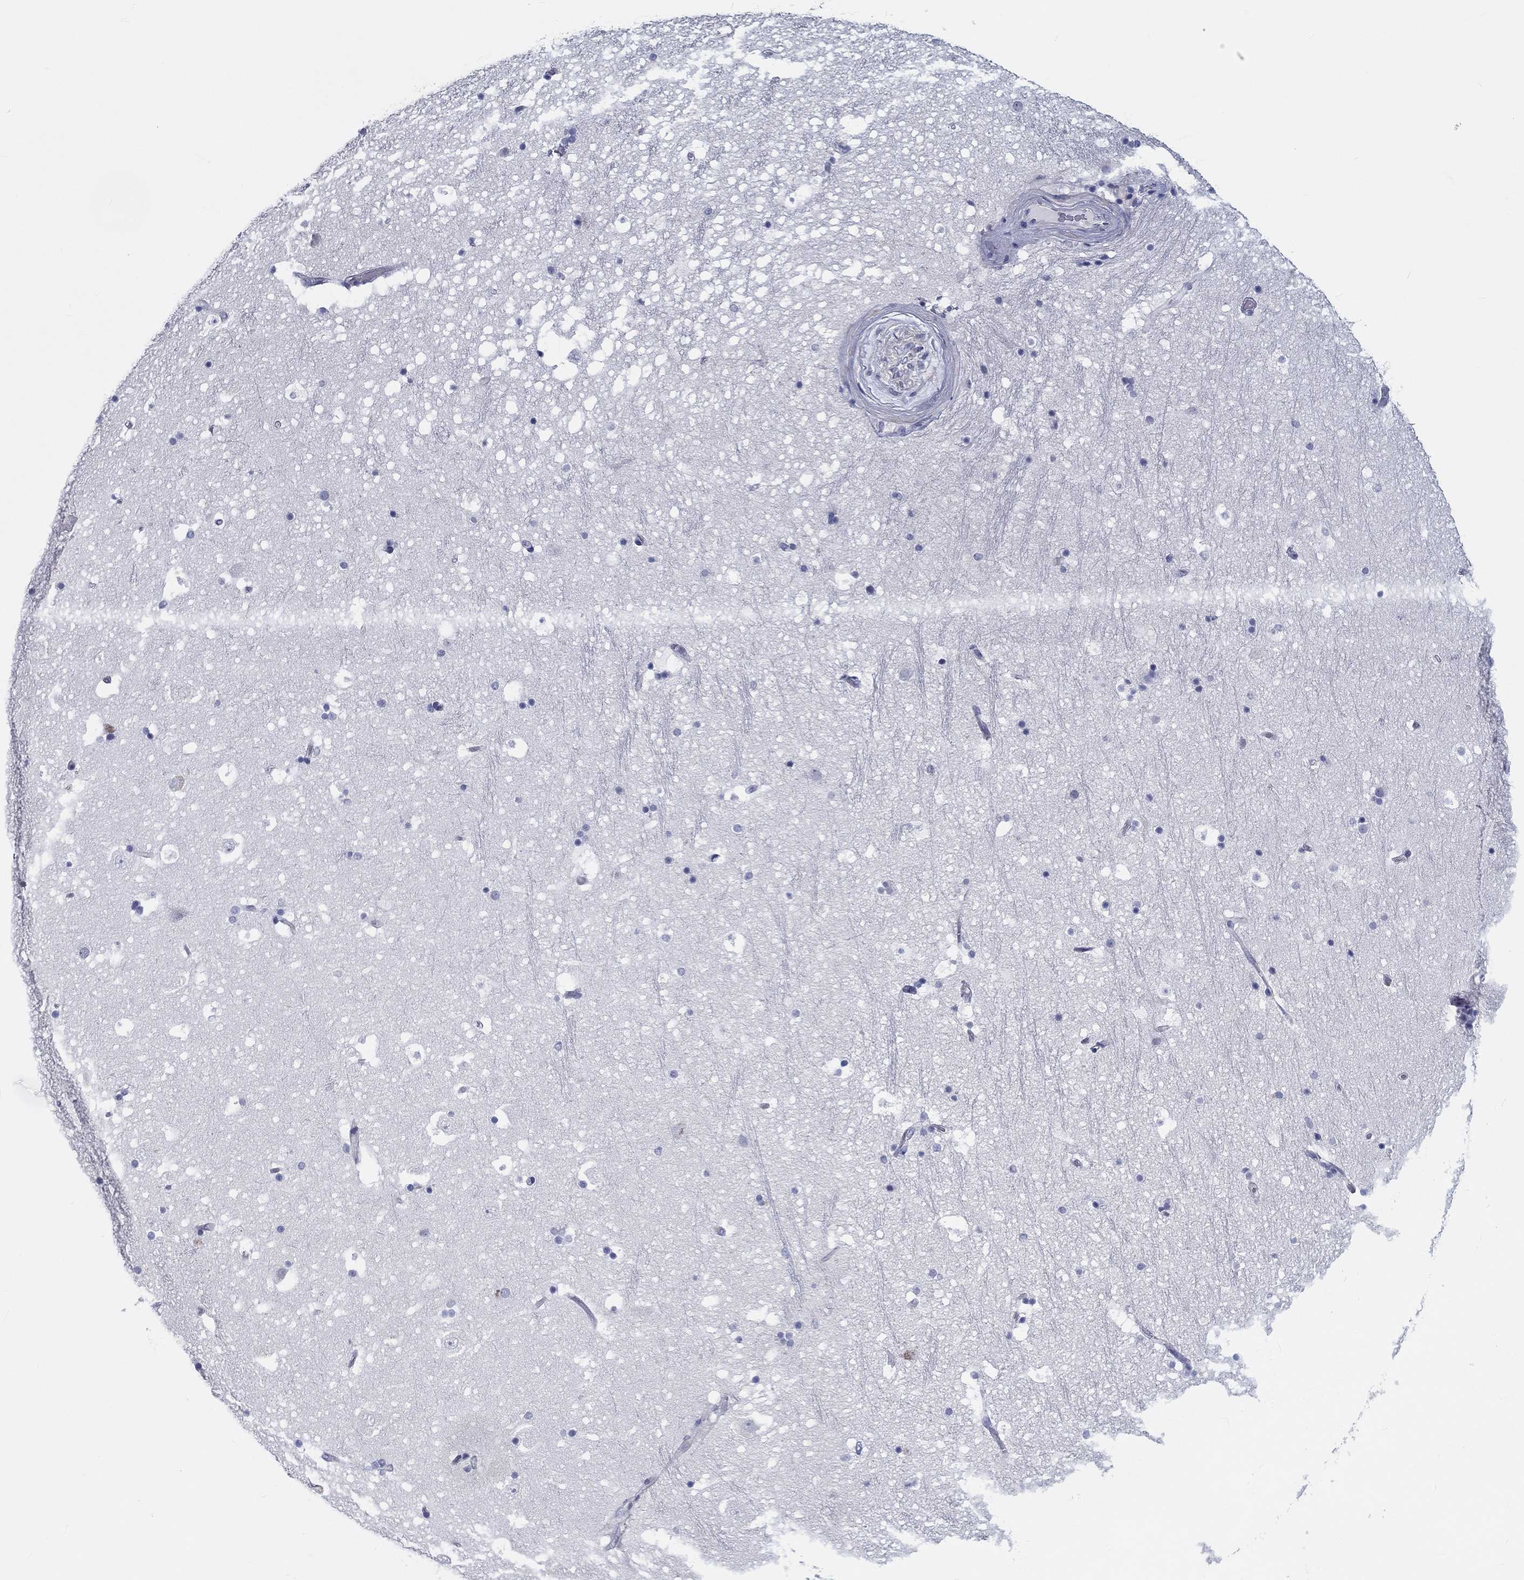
{"staining": {"intensity": "negative", "quantity": "none", "location": "none"}, "tissue": "hippocampus", "cell_type": "Glial cells", "image_type": "normal", "snomed": [{"axis": "morphology", "description": "Normal tissue, NOS"}, {"axis": "topography", "description": "Hippocampus"}], "caption": "This is an immunohistochemistry image of benign human hippocampus. There is no expression in glial cells.", "gene": "CRYGD", "patient": {"sex": "male", "age": 51}}